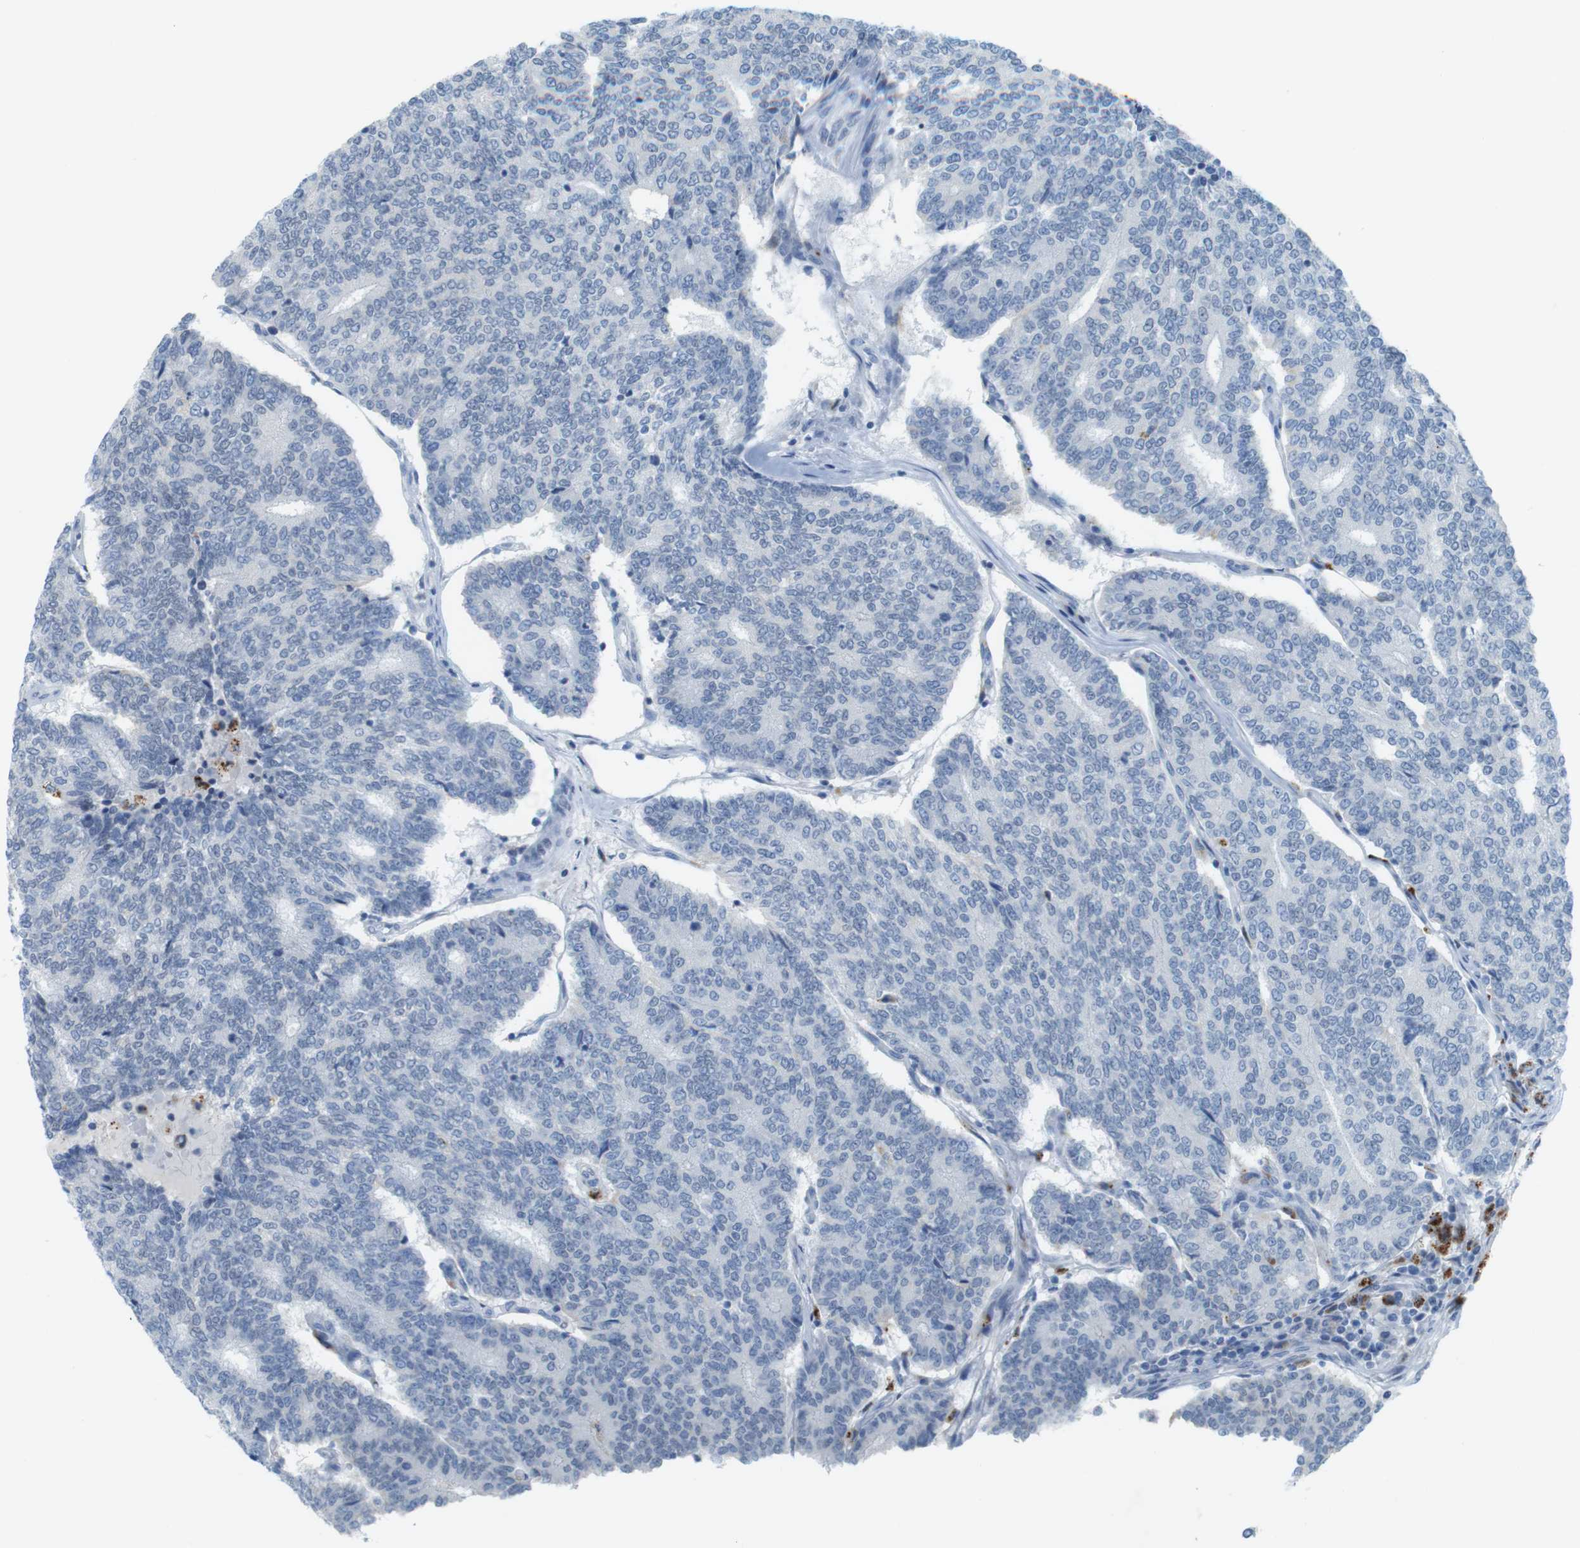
{"staining": {"intensity": "negative", "quantity": "none", "location": "none"}, "tissue": "prostate cancer", "cell_type": "Tumor cells", "image_type": "cancer", "snomed": [{"axis": "morphology", "description": "Normal tissue, NOS"}, {"axis": "morphology", "description": "Adenocarcinoma, High grade"}, {"axis": "topography", "description": "Prostate"}, {"axis": "topography", "description": "Seminal veicle"}], "caption": "High power microscopy histopathology image of an immunohistochemistry (IHC) image of prostate cancer (high-grade adenocarcinoma), revealing no significant staining in tumor cells. Brightfield microscopy of IHC stained with DAB (3,3'-diaminobenzidine) (brown) and hematoxylin (blue), captured at high magnification.", "gene": "YIPF1", "patient": {"sex": "male", "age": 55}}